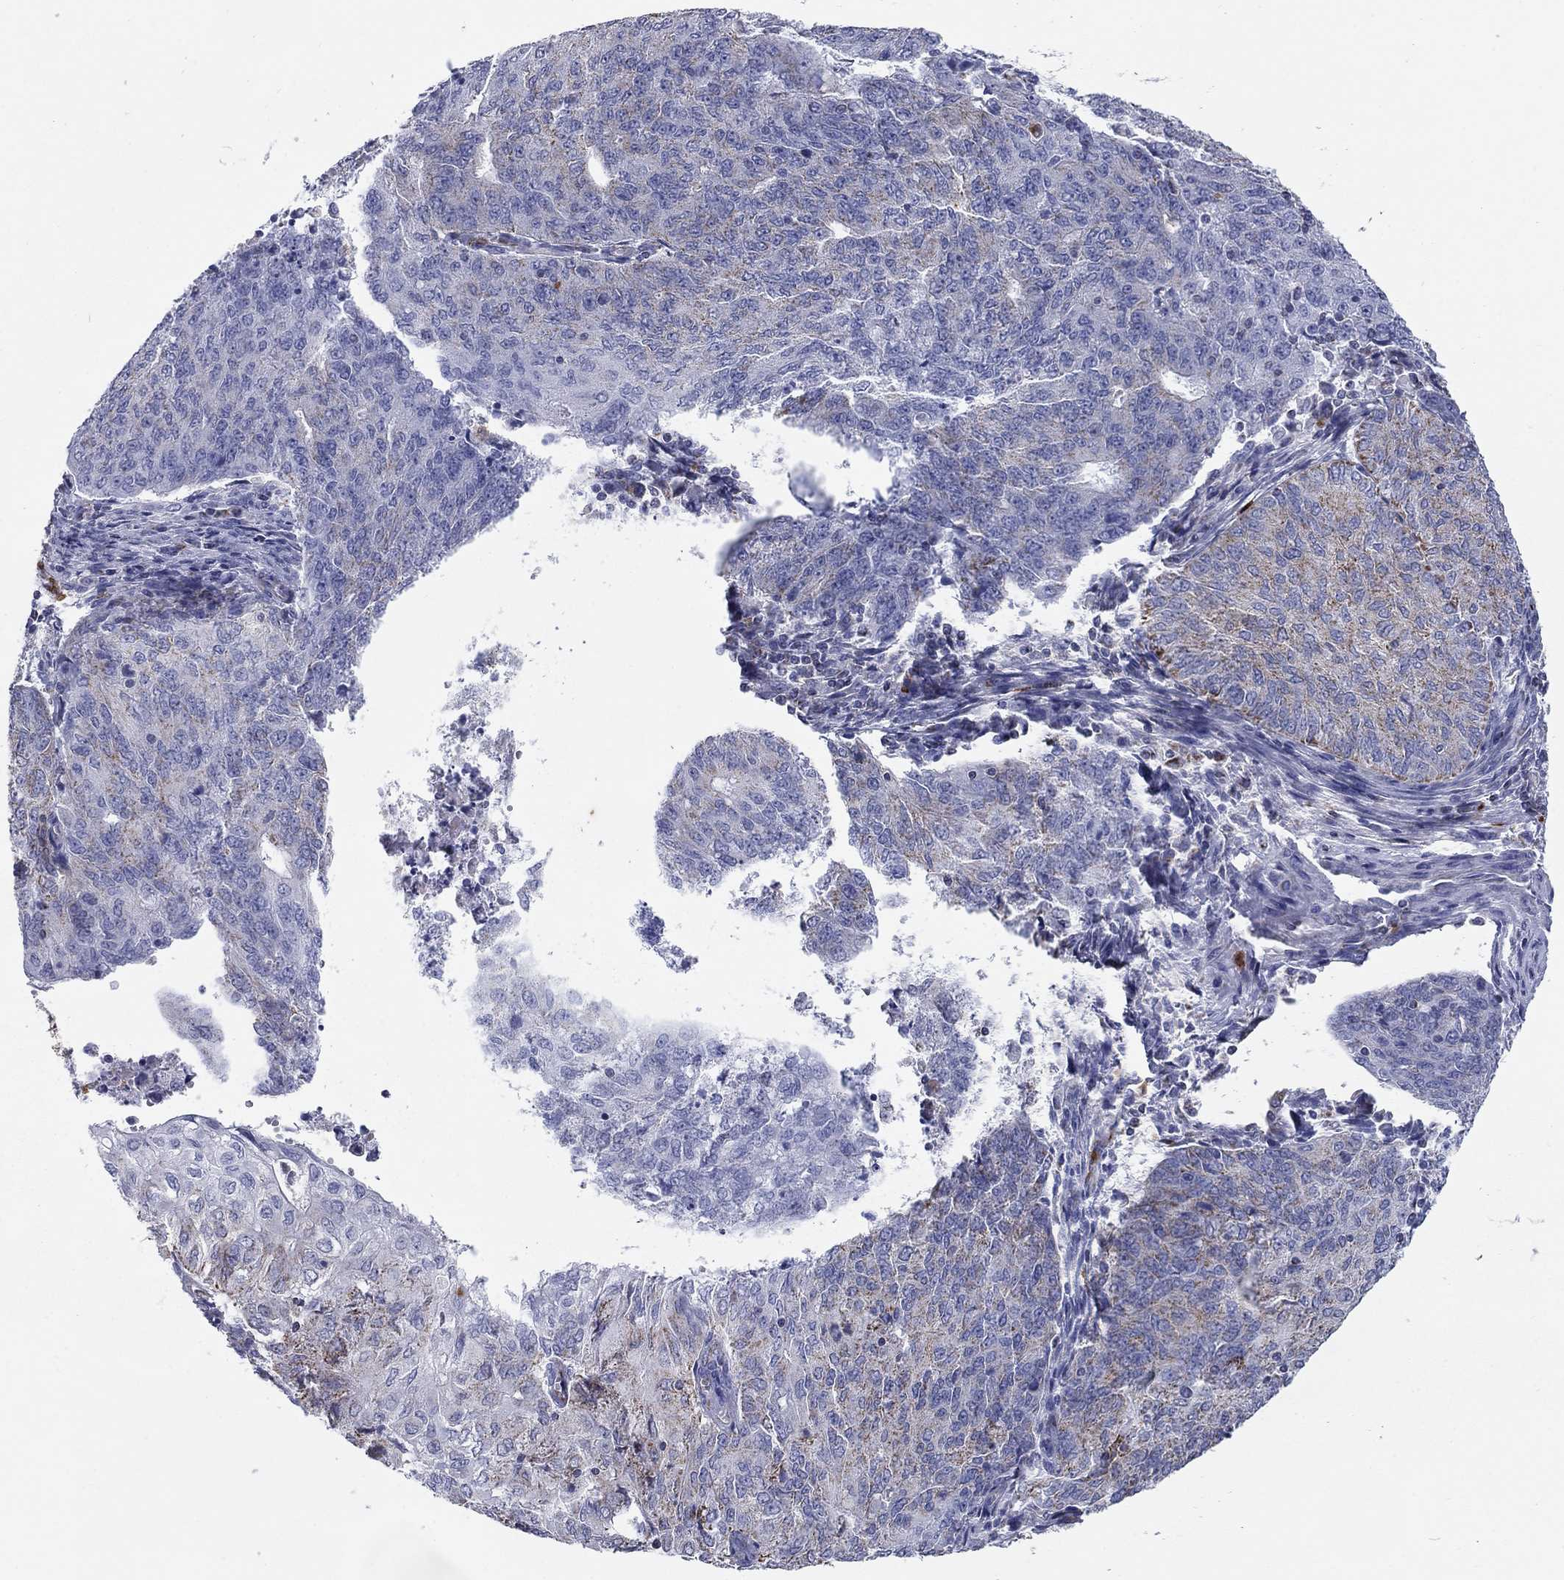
{"staining": {"intensity": "weak", "quantity": "25%-75%", "location": "cytoplasmic/membranous"}, "tissue": "endometrial cancer", "cell_type": "Tumor cells", "image_type": "cancer", "snomed": [{"axis": "morphology", "description": "Adenocarcinoma, NOS"}, {"axis": "topography", "description": "Endometrium"}], "caption": "This is a histology image of immunohistochemistry (IHC) staining of endometrial adenocarcinoma, which shows weak expression in the cytoplasmic/membranous of tumor cells.", "gene": "NDUFA4L2", "patient": {"sex": "female", "age": 82}}